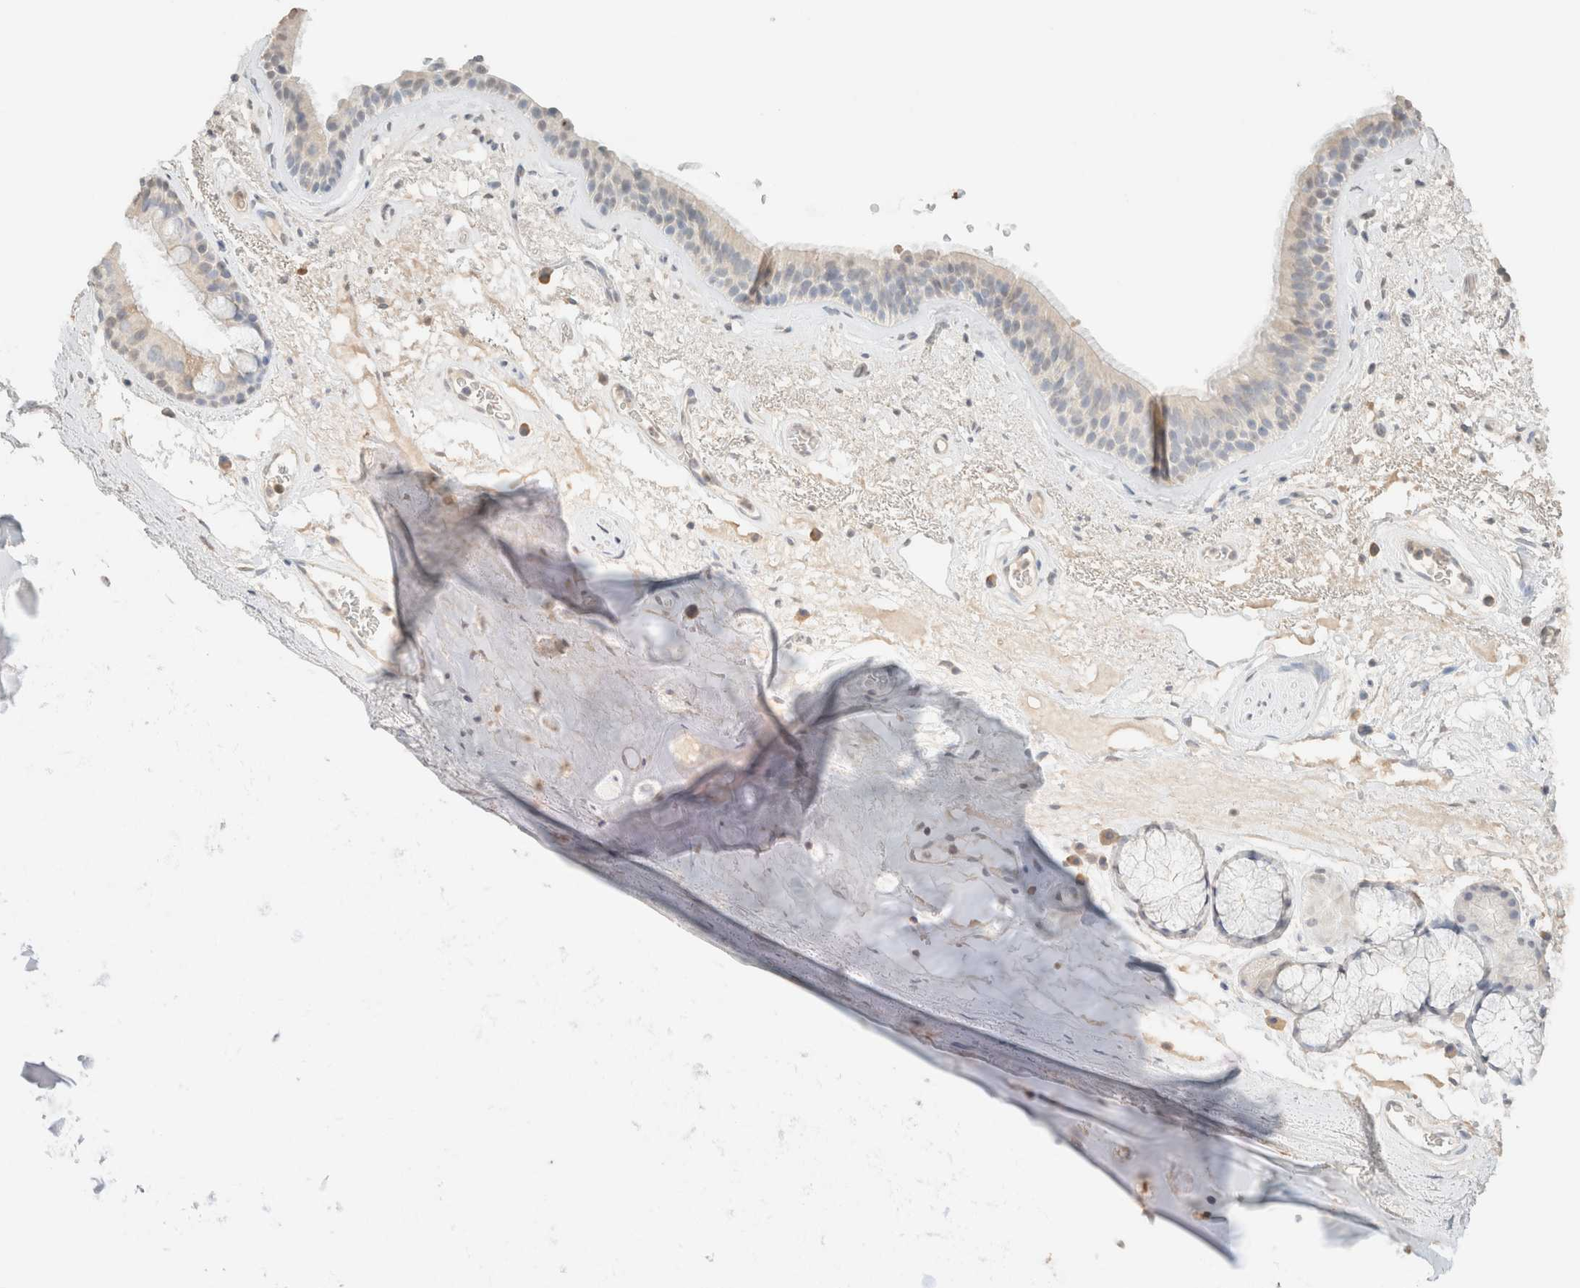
{"staining": {"intensity": "negative", "quantity": "none", "location": "none"}, "tissue": "bronchus", "cell_type": "Respiratory epithelial cells", "image_type": "normal", "snomed": [{"axis": "morphology", "description": "Normal tissue, NOS"}, {"axis": "topography", "description": "Cartilage tissue"}], "caption": "An immunohistochemistry (IHC) image of unremarkable bronchus is shown. There is no staining in respiratory epithelial cells of bronchus.", "gene": "CPA1", "patient": {"sex": "female", "age": 63}}